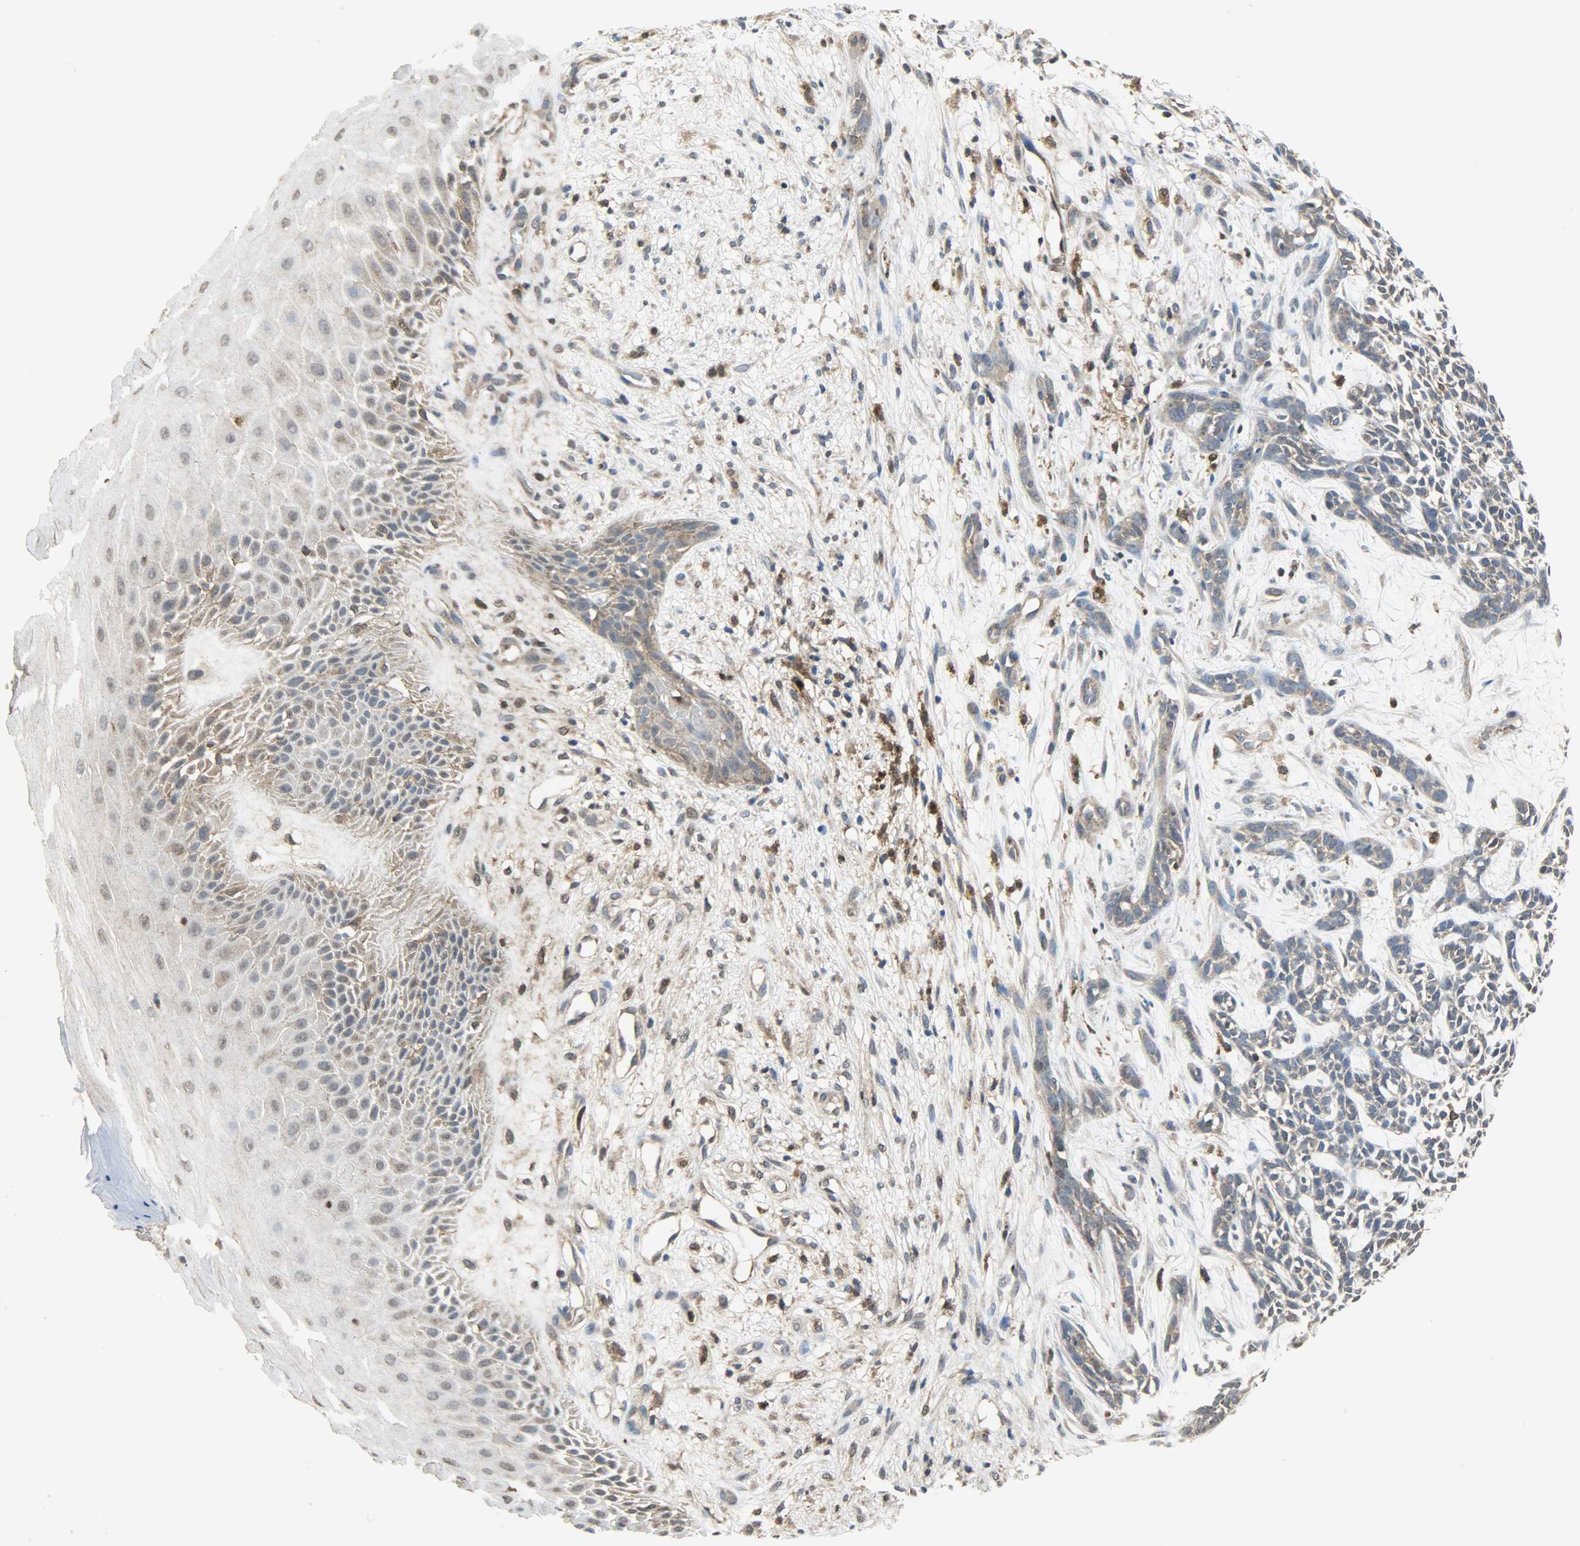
{"staining": {"intensity": "moderate", "quantity": ">75%", "location": "cytoplasmic/membranous"}, "tissue": "skin cancer", "cell_type": "Tumor cells", "image_type": "cancer", "snomed": [{"axis": "morphology", "description": "Basal cell carcinoma"}, {"axis": "topography", "description": "Skin"}], "caption": "An image of skin basal cell carcinoma stained for a protein shows moderate cytoplasmic/membranous brown staining in tumor cells.", "gene": "TRIM21", "patient": {"sex": "female", "age": 84}}